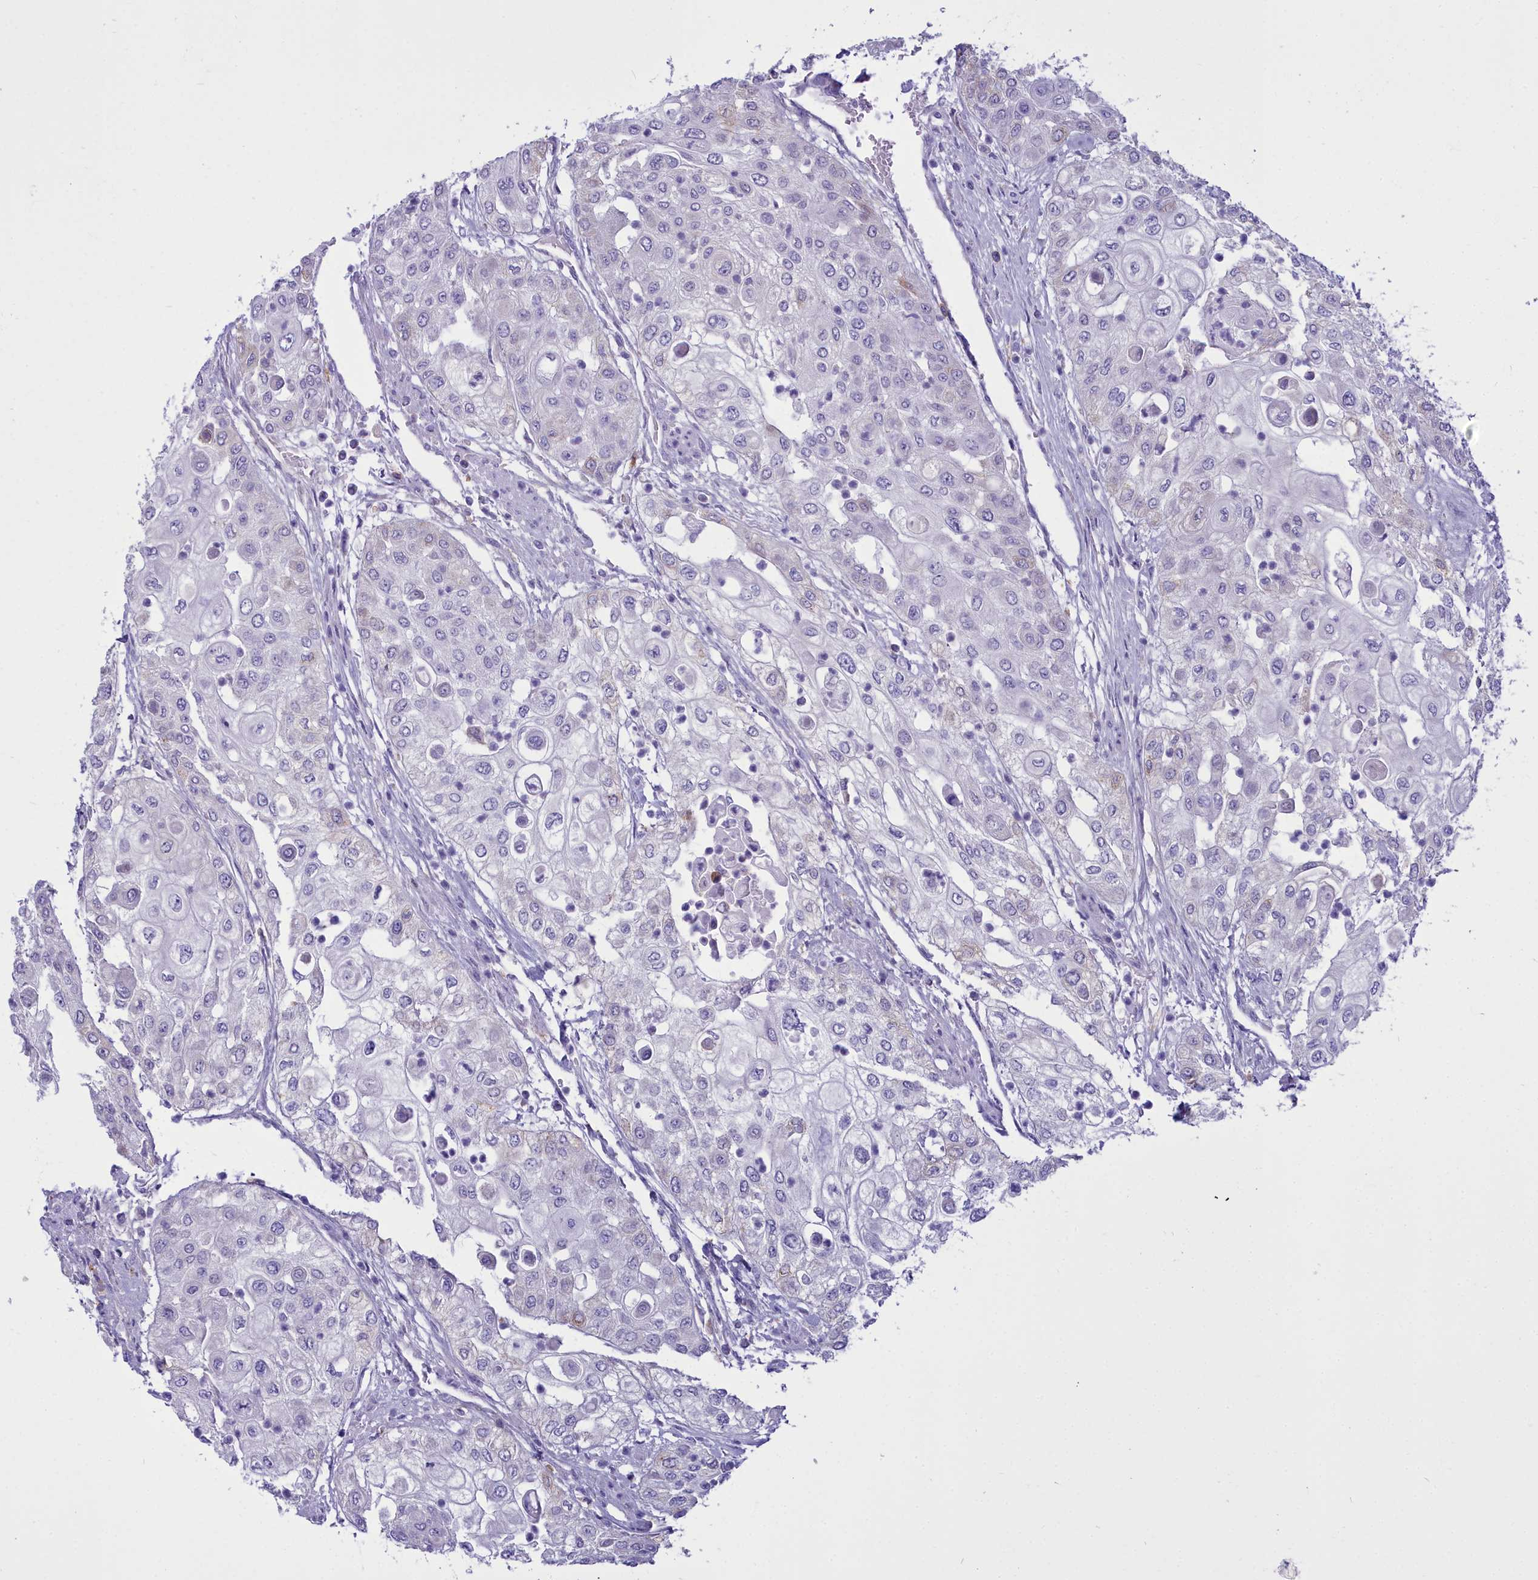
{"staining": {"intensity": "negative", "quantity": "none", "location": "none"}, "tissue": "urothelial cancer", "cell_type": "Tumor cells", "image_type": "cancer", "snomed": [{"axis": "morphology", "description": "Urothelial carcinoma, High grade"}, {"axis": "topography", "description": "Urinary bladder"}], "caption": "DAB immunohistochemical staining of urothelial cancer shows no significant staining in tumor cells.", "gene": "CD5", "patient": {"sex": "female", "age": 79}}